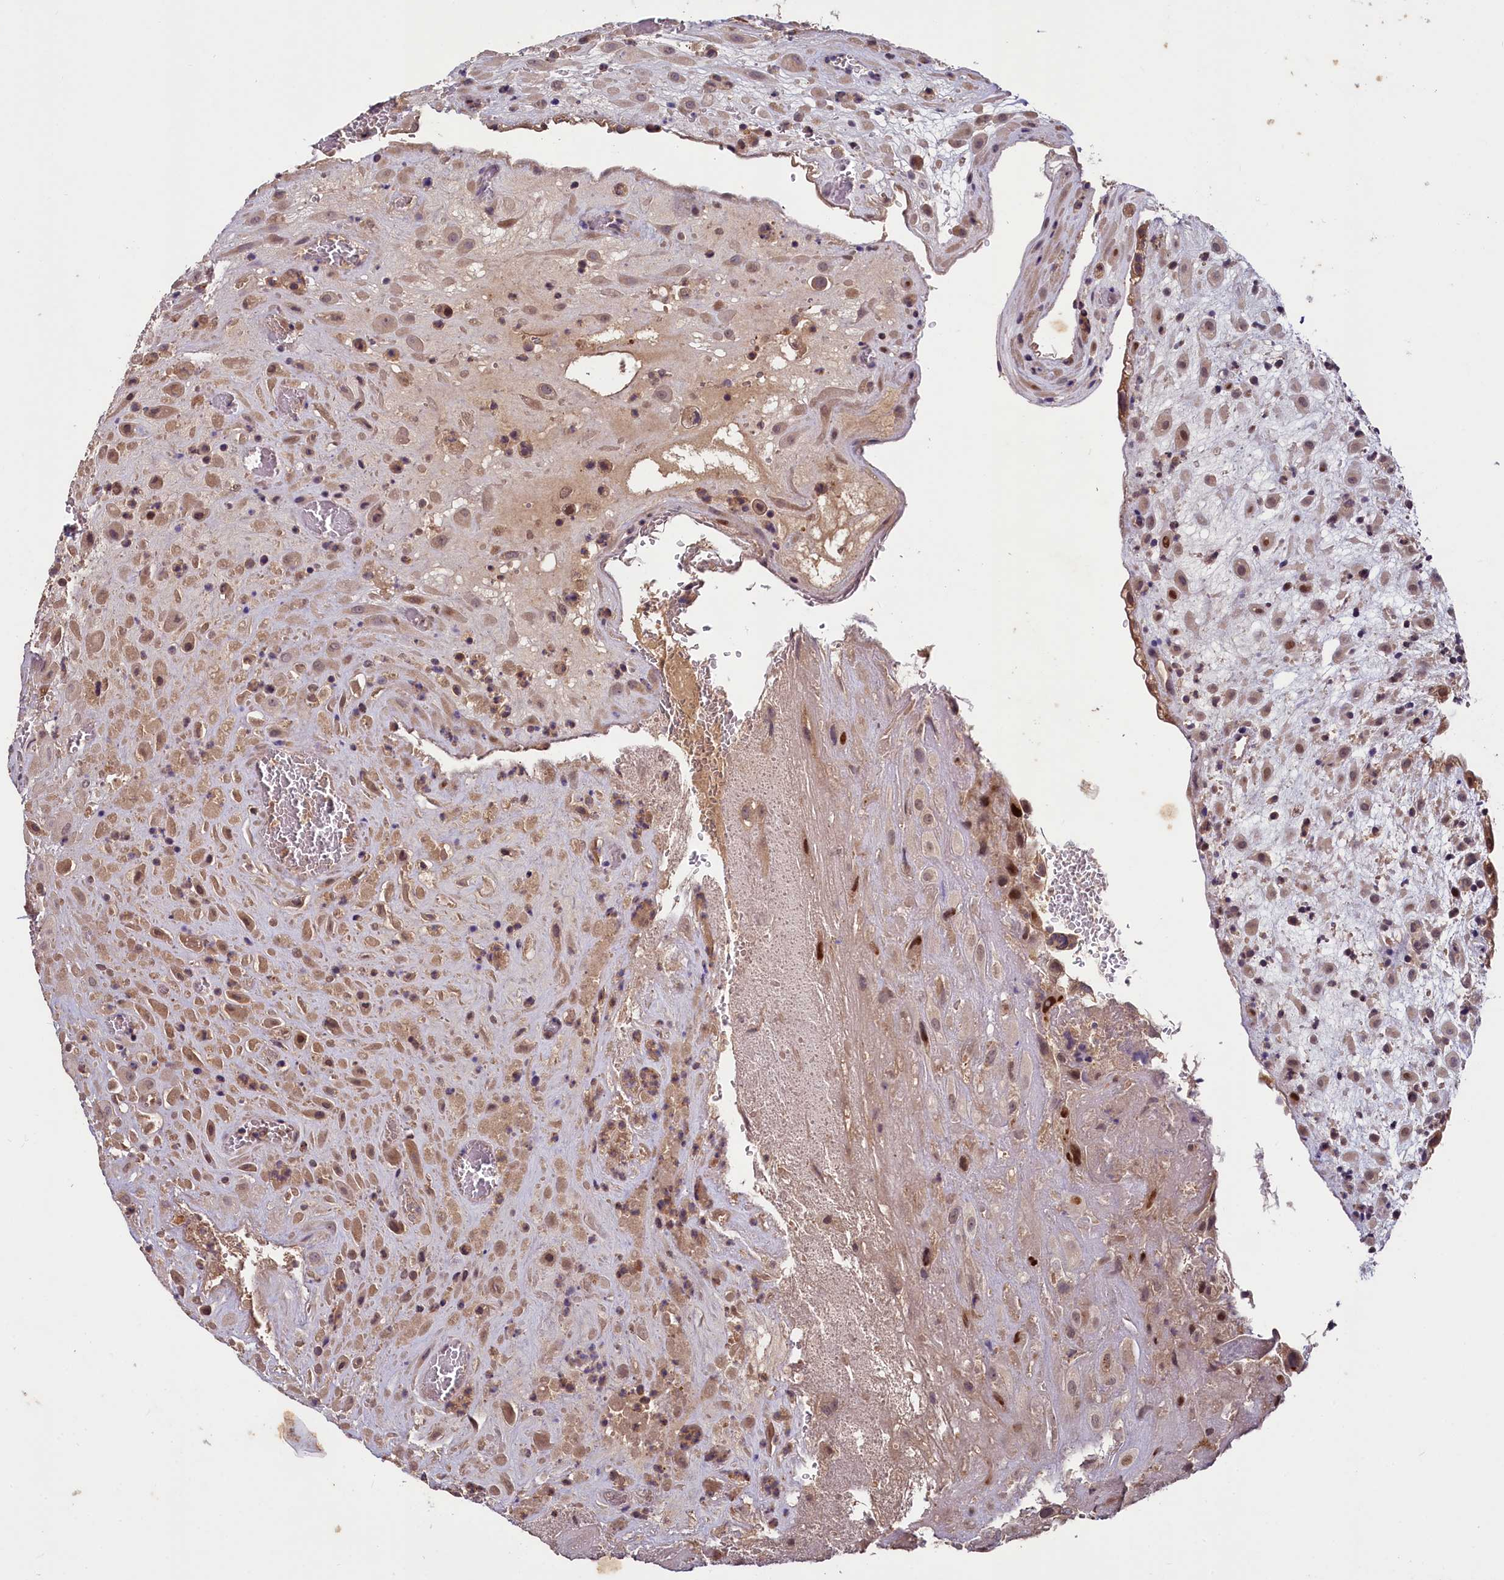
{"staining": {"intensity": "moderate", "quantity": ">75%", "location": "cytoplasmic/membranous,nuclear"}, "tissue": "placenta", "cell_type": "Decidual cells", "image_type": "normal", "snomed": [{"axis": "morphology", "description": "Normal tissue, NOS"}, {"axis": "topography", "description": "Placenta"}], "caption": "Immunohistochemical staining of unremarkable placenta reveals >75% levels of moderate cytoplasmic/membranous,nuclear protein expression in approximately >75% of decidual cells. The protein of interest is stained brown, and the nuclei are stained in blue (DAB IHC with brightfield microscopy, high magnification).", "gene": "TMEM39A", "patient": {"sex": "female", "age": 35}}